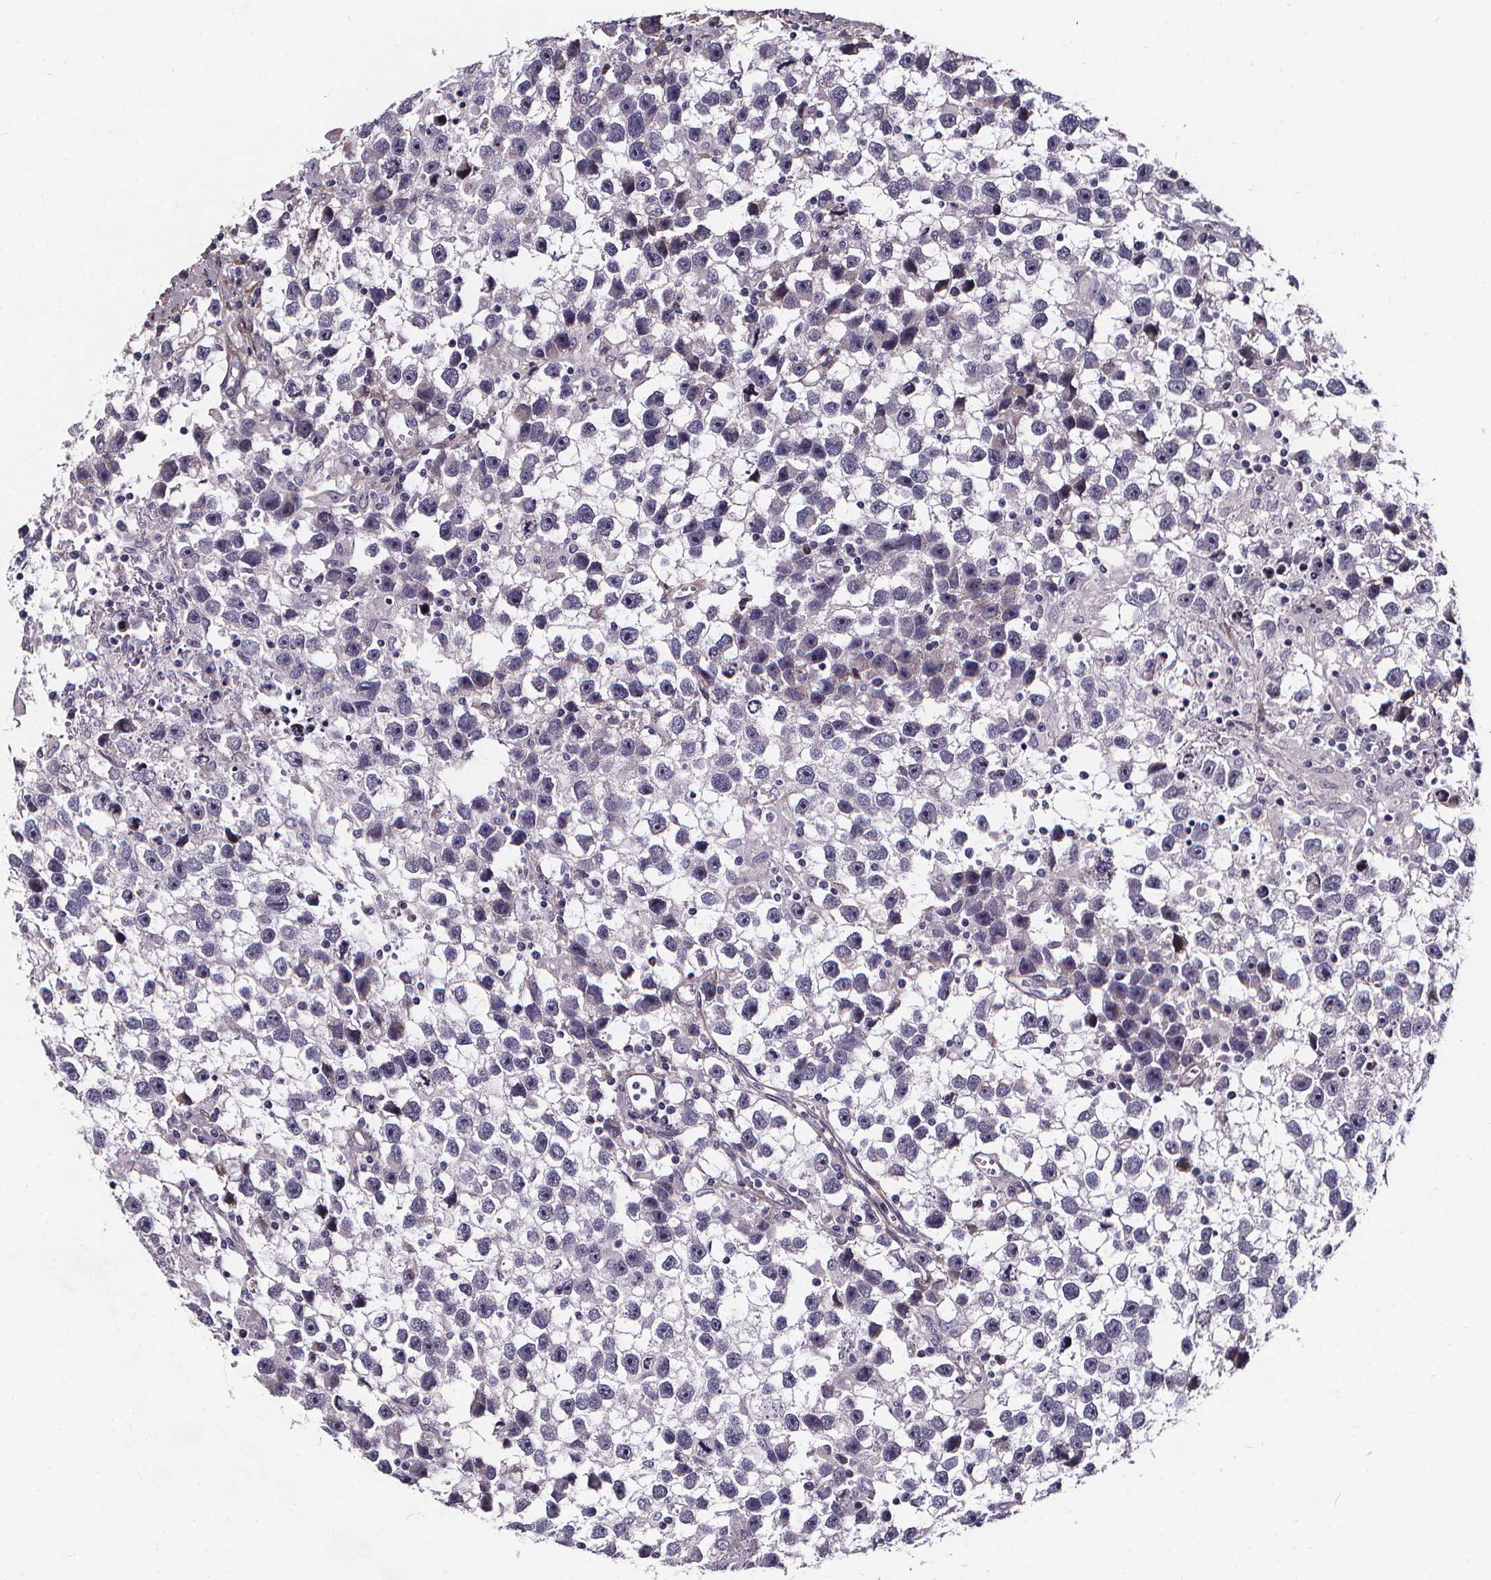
{"staining": {"intensity": "negative", "quantity": "none", "location": "none"}, "tissue": "testis cancer", "cell_type": "Tumor cells", "image_type": "cancer", "snomed": [{"axis": "morphology", "description": "Seminoma, NOS"}, {"axis": "topography", "description": "Testis"}], "caption": "Immunohistochemistry (IHC) micrograph of seminoma (testis) stained for a protein (brown), which displays no positivity in tumor cells. The staining was performed using DAB to visualize the protein expression in brown, while the nuclei were stained in blue with hematoxylin (Magnification: 20x).", "gene": "AEBP1", "patient": {"sex": "male", "age": 43}}